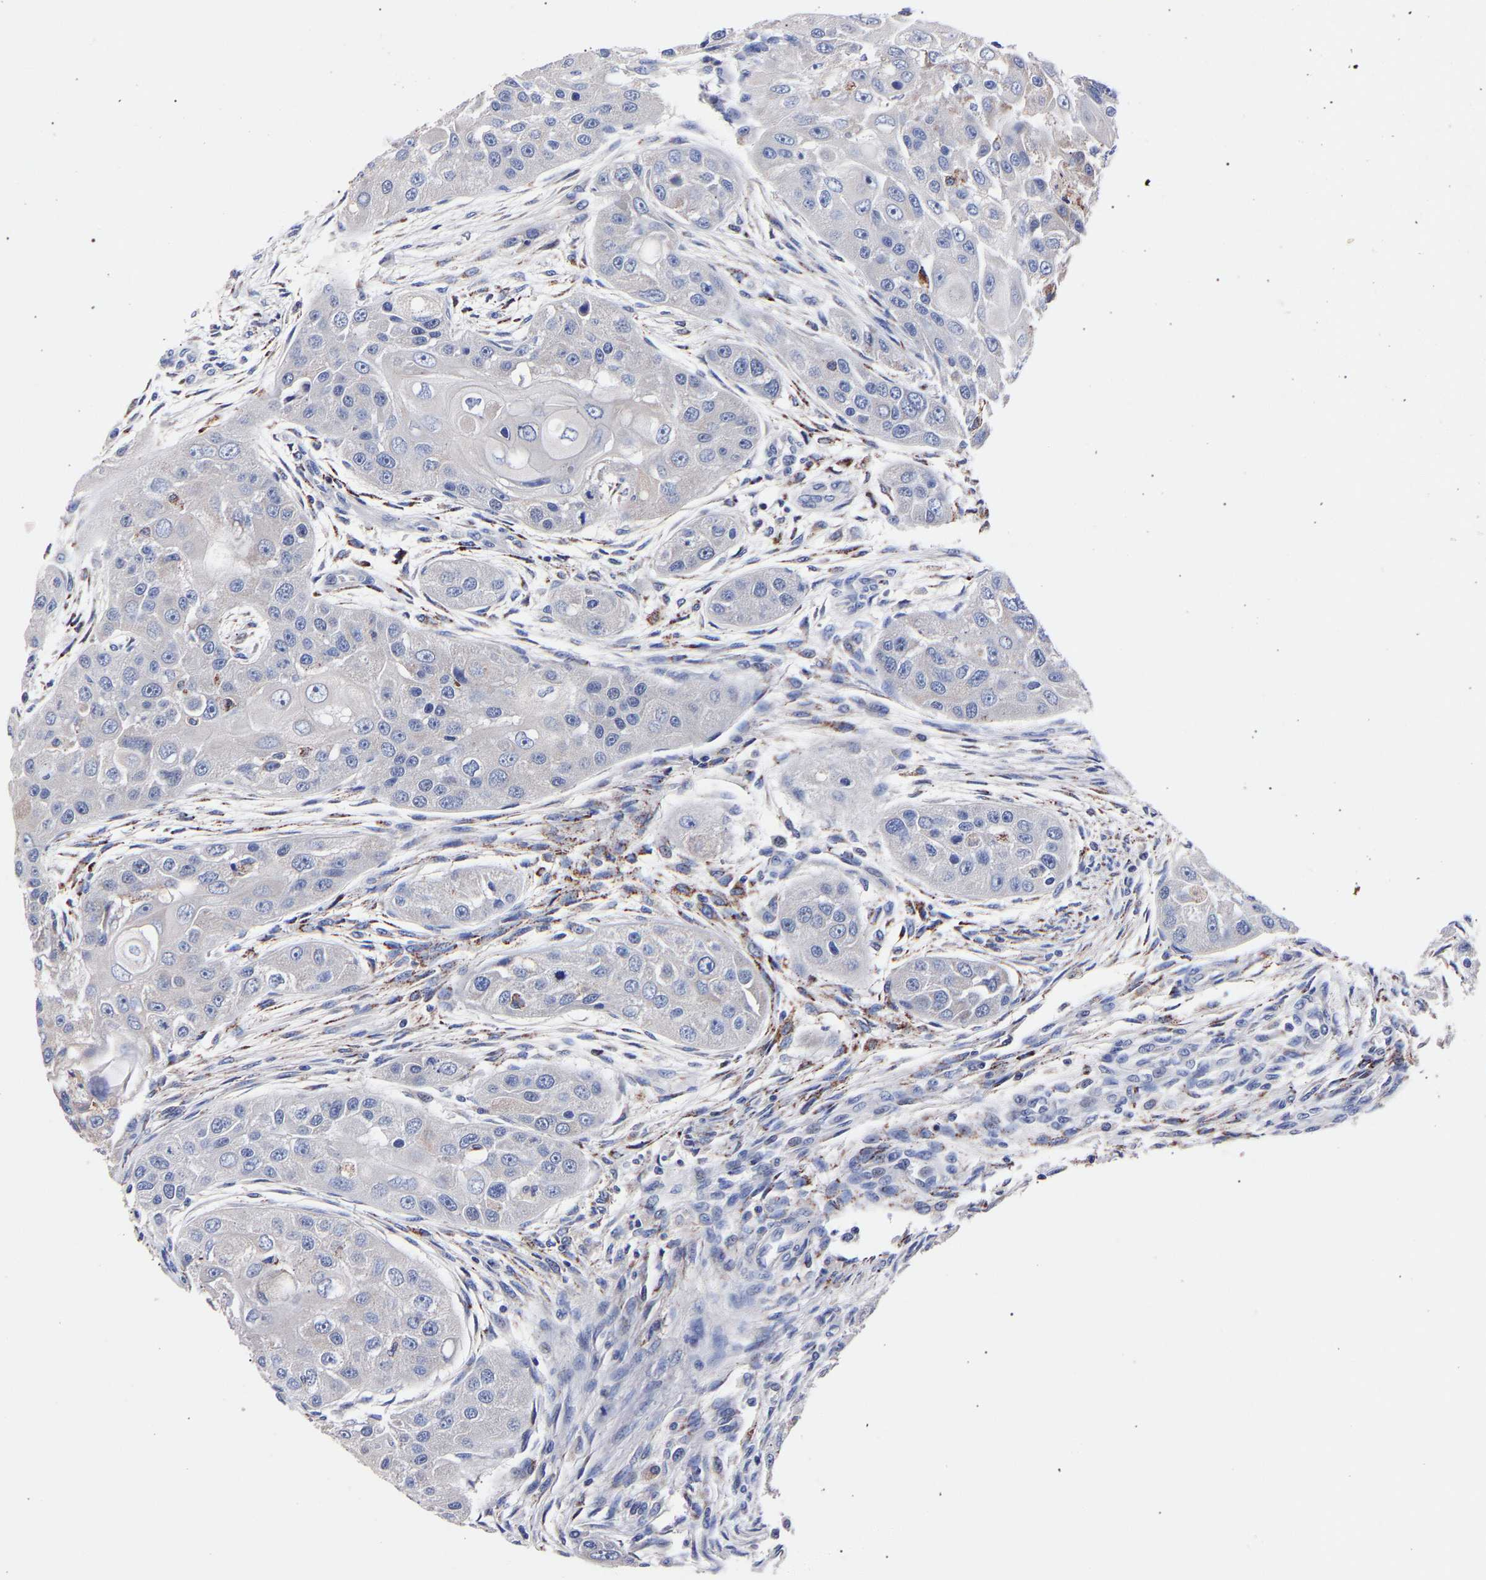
{"staining": {"intensity": "negative", "quantity": "none", "location": "none"}, "tissue": "head and neck cancer", "cell_type": "Tumor cells", "image_type": "cancer", "snomed": [{"axis": "morphology", "description": "Normal tissue, NOS"}, {"axis": "morphology", "description": "Squamous cell carcinoma, NOS"}, {"axis": "topography", "description": "Skeletal muscle"}, {"axis": "topography", "description": "Head-Neck"}], "caption": "DAB immunohistochemical staining of squamous cell carcinoma (head and neck) reveals no significant staining in tumor cells.", "gene": "SEM1", "patient": {"sex": "male", "age": 51}}